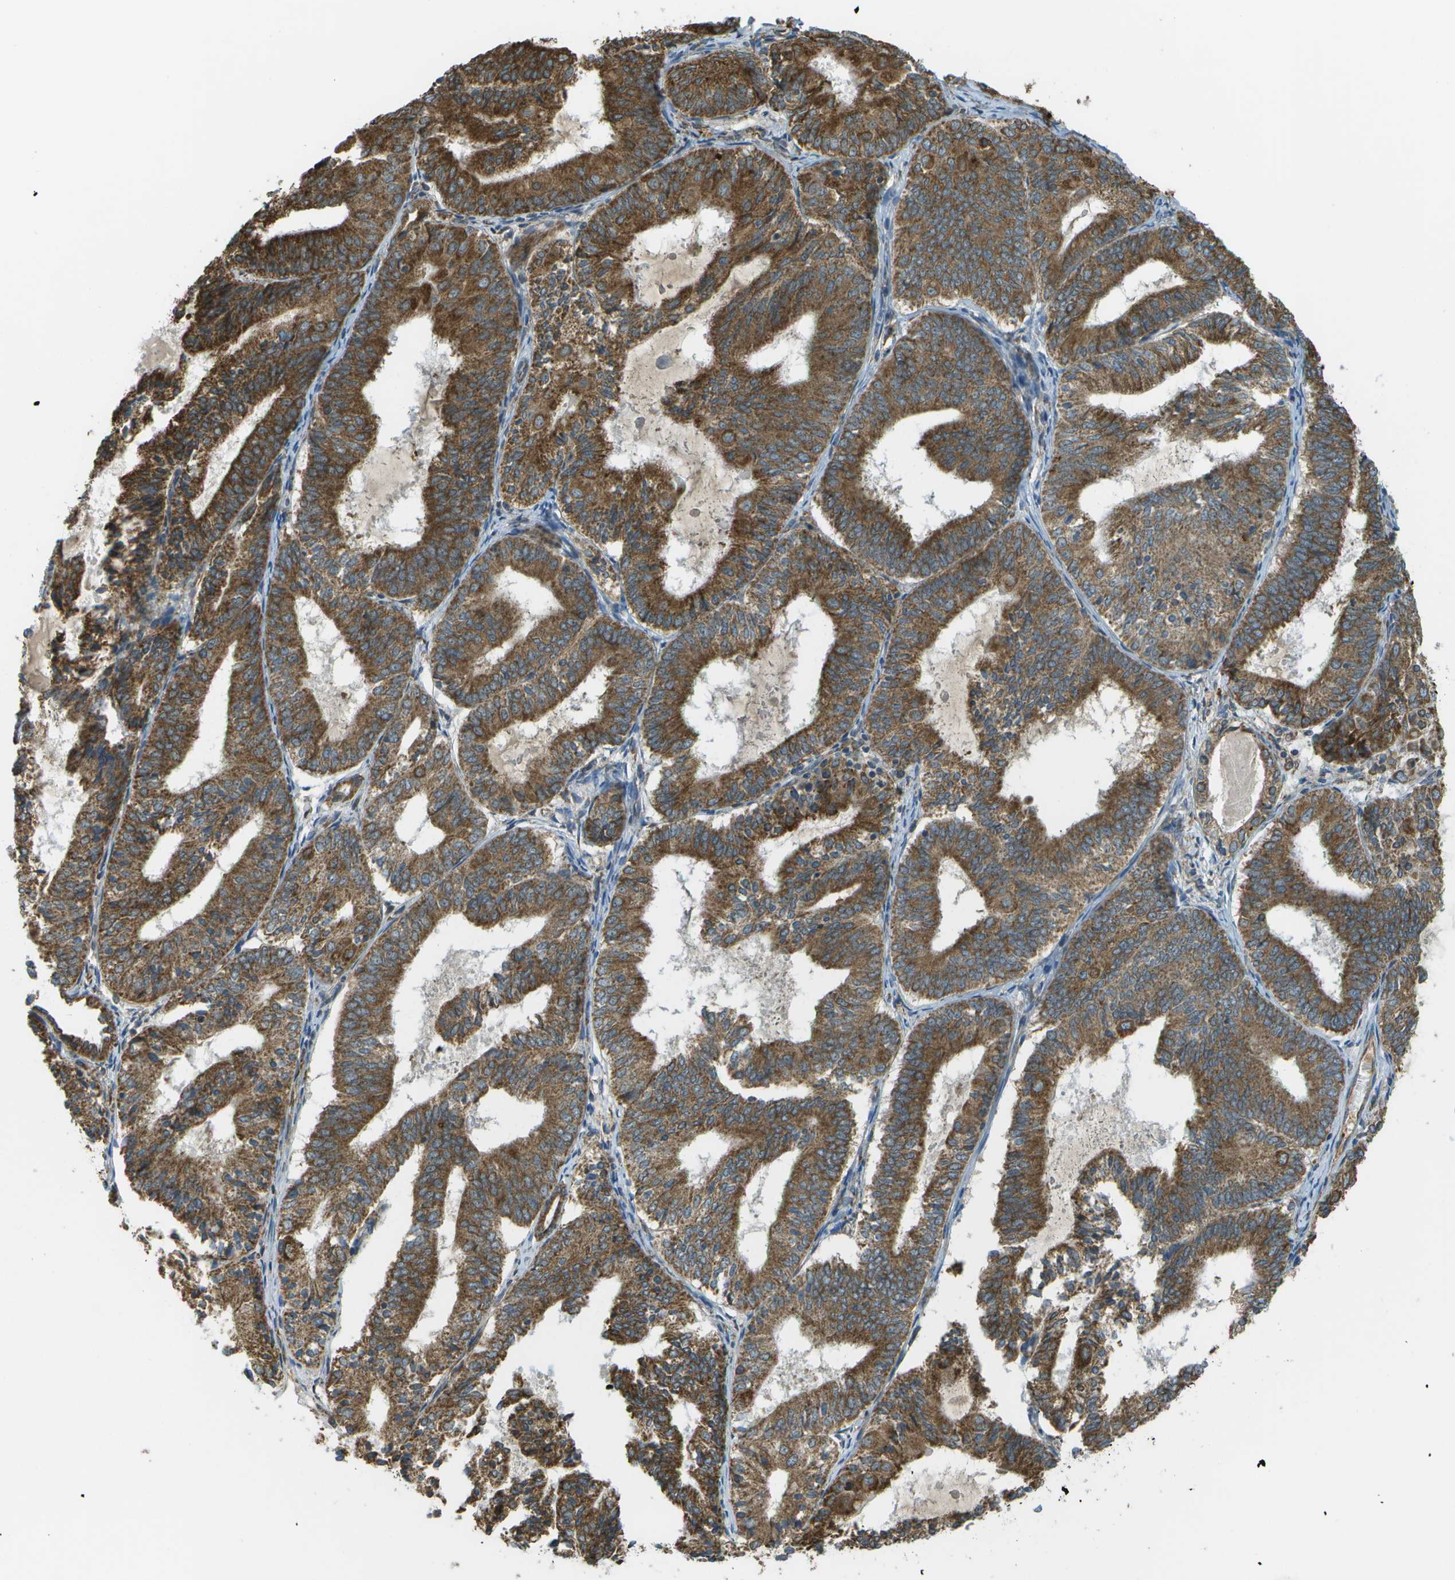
{"staining": {"intensity": "strong", "quantity": ">75%", "location": "cytoplasmic/membranous"}, "tissue": "endometrial cancer", "cell_type": "Tumor cells", "image_type": "cancer", "snomed": [{"axis": "morphology", "description": "Adenocarcinoma, NOS"}, {"axis": "topography", "description": "Endometrium"}], "caption": "This is an image of IHC staining of adenocarcinoma (endometrial), which shows strong staining in the cytoplasmic/membranous of tumor cells.", "gene": "USP30", "patient": {"sex": "female", "age": 81}}